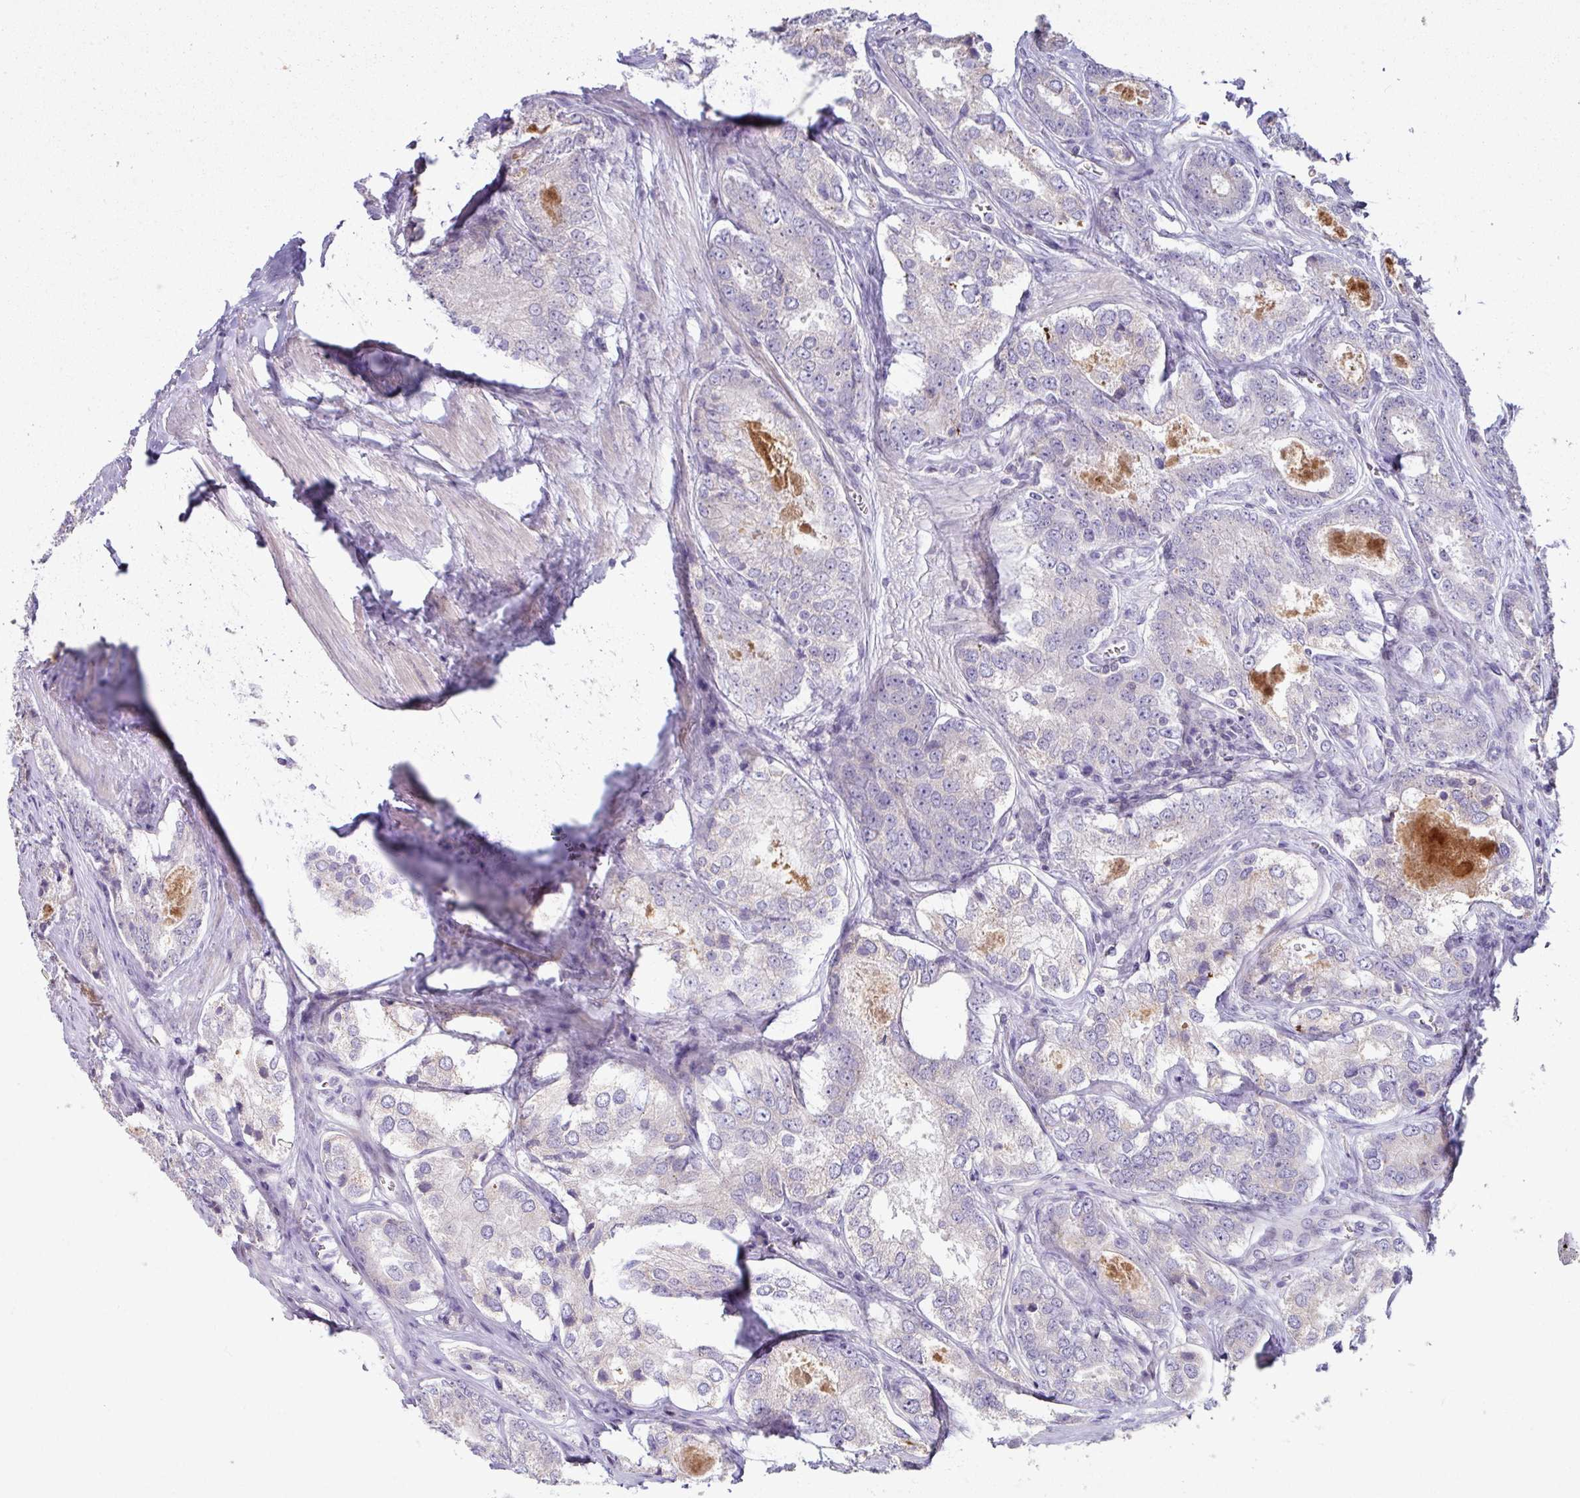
{"staining": {"intensity": "negative", "quantity": "none", "location": "none"}, "tissue": "prostate cancer", "cell_type": "Tumor cells", "image_type": "cancer", "snomed": [{"axis": "morphology", "description": "Adenocarcinoma, Low grade"}, {"axis": "topography", "description": "Prostate"}], "caption": "The immunohistochemistry (IHC) micrograph has no significant positivity in tumor cells of prostate adenocarcinoma (low-grade) tissue.", "gene": "SLAMF6", "patient": {"sex": "male", "age": 68}}